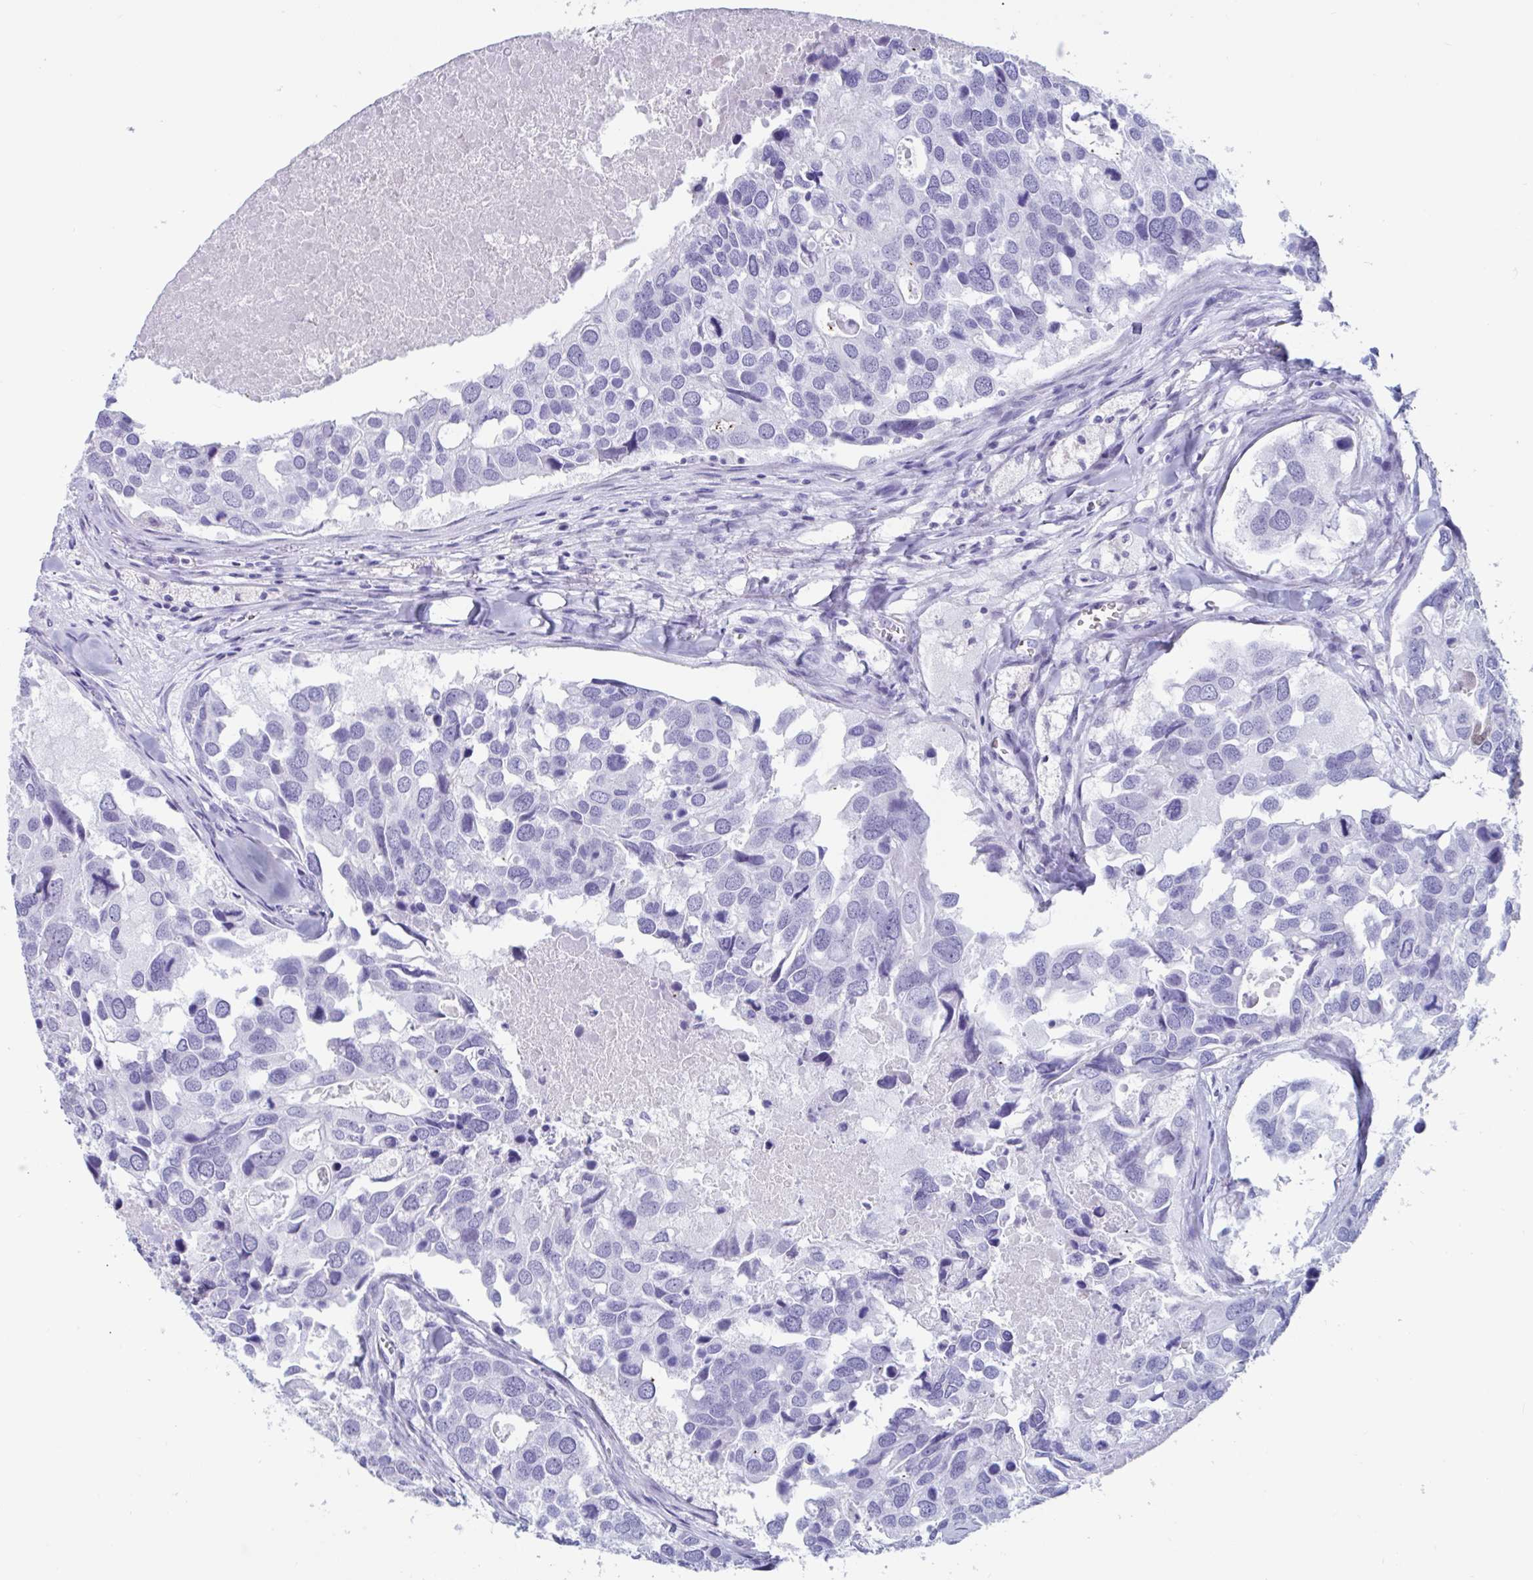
{"staining": {"intensity": "negative", "quantity": "none", "location": "none"}, "tissue": "breast cancer", "cell_type": "Tumor cells", "image_type": "cancer", "snomed": [{"axis": "morphology", "description": "Duct carcinoma"}, {"axis": "topography", "description": "Breast"}], "caption": "This image is of infiltrating ductal carcinoma (breast) stained with IHC to label a protein in brown with the nuclei are counter-stained blue. There is no expression in tumor cells.", "gene": "GKN2", "patient": {"sex": "female", "age": 83}}